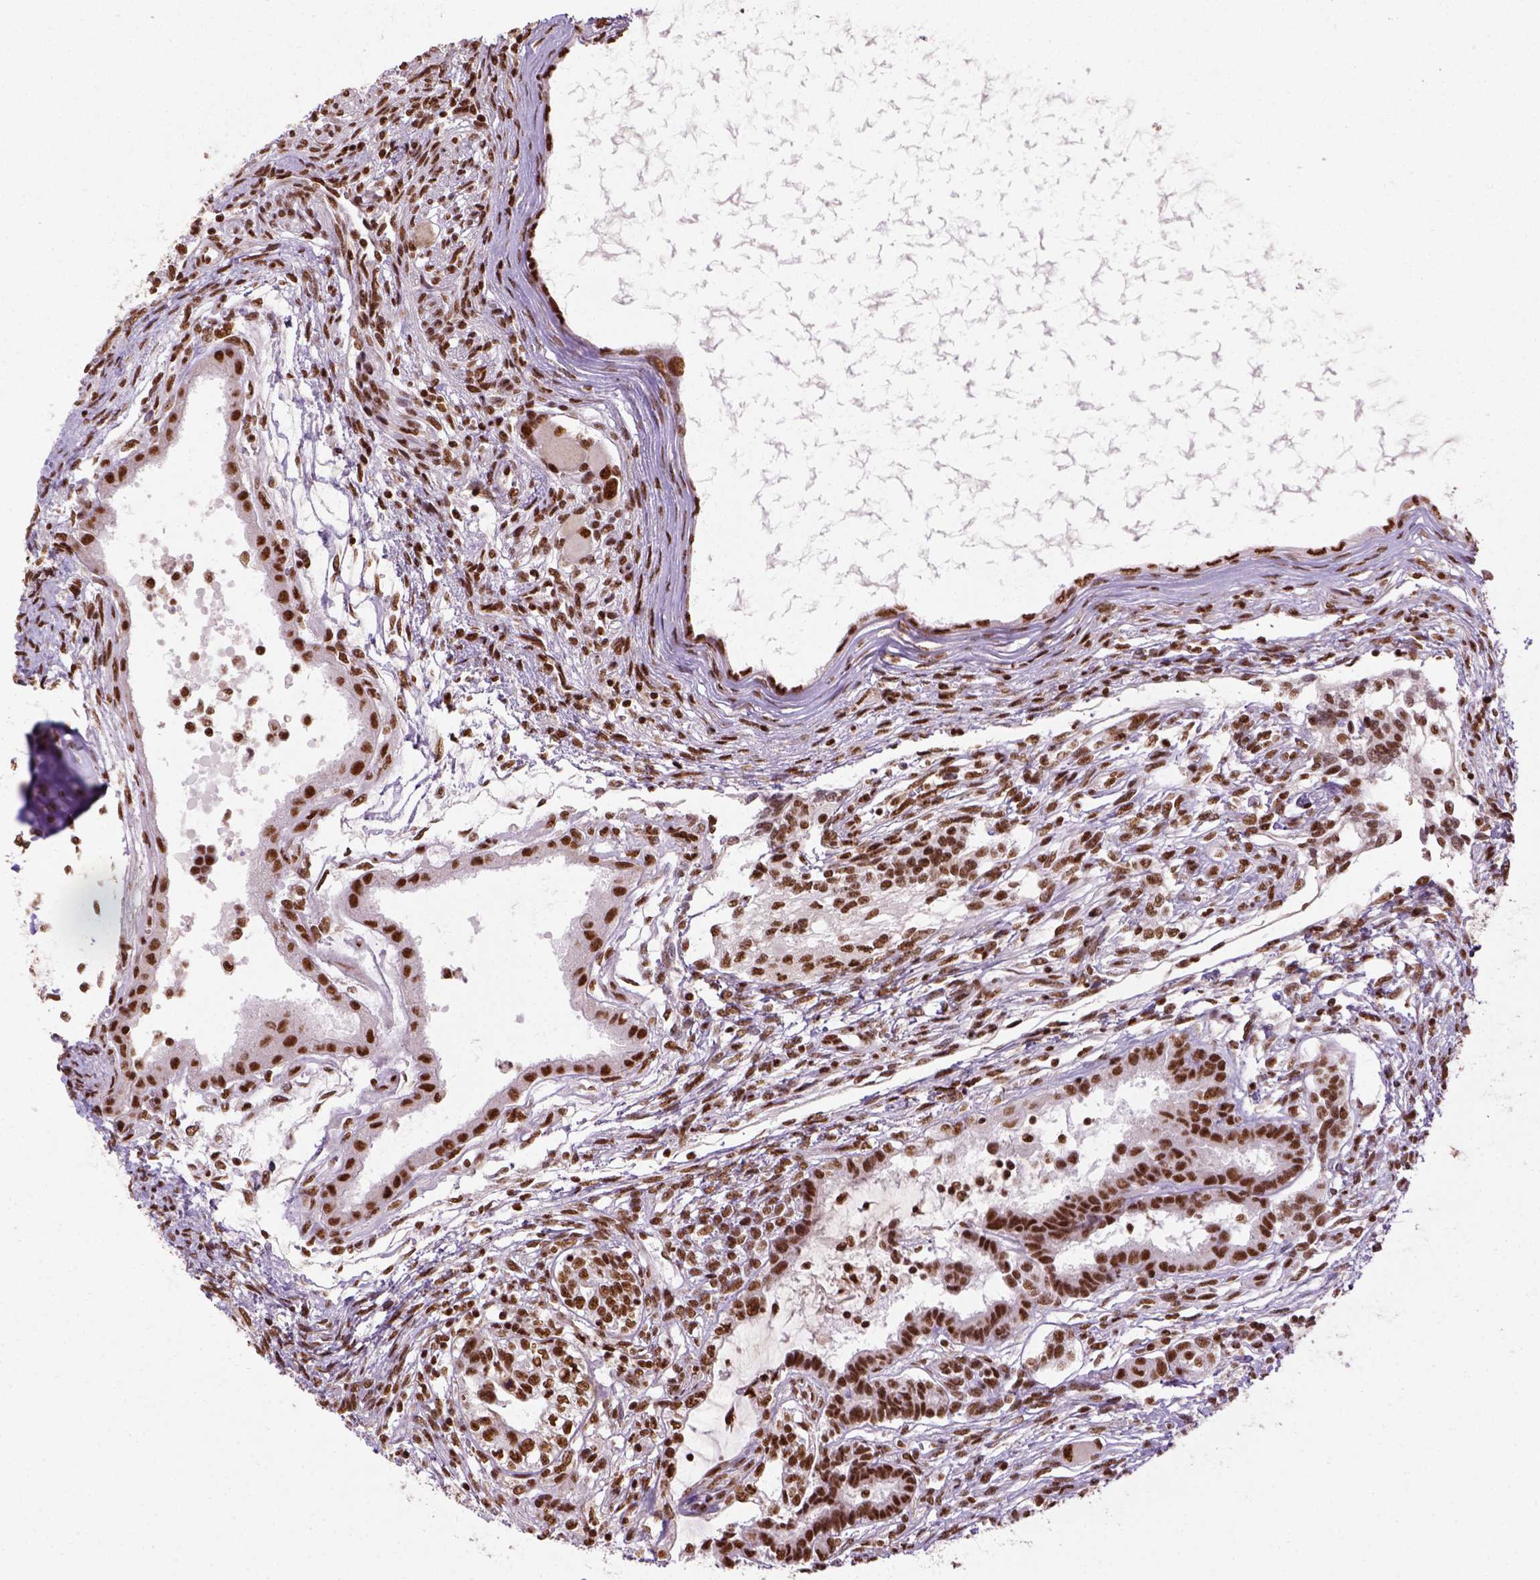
{"staining": {"intensity": "strong", "quantity": ">75%", "location": "nuclear"}, "tissue": "testis cancer", "cell_type": "Tumor cells", "image_type": "cancer", "snomed": [{"axis": "morphology", "description": "Carcinoma, Embryonal, NOS"}, {"axis": "topography", "description": "Testis"}], "caption": "An IHC photomicrograph of tumor tissue is shown. Protein staining in brown shows strong nuclear positivity in testis embryonal carcinoma within tumor cells.", "gene": "CCAR1", "patient": {"sex": "male", "age": 37}}